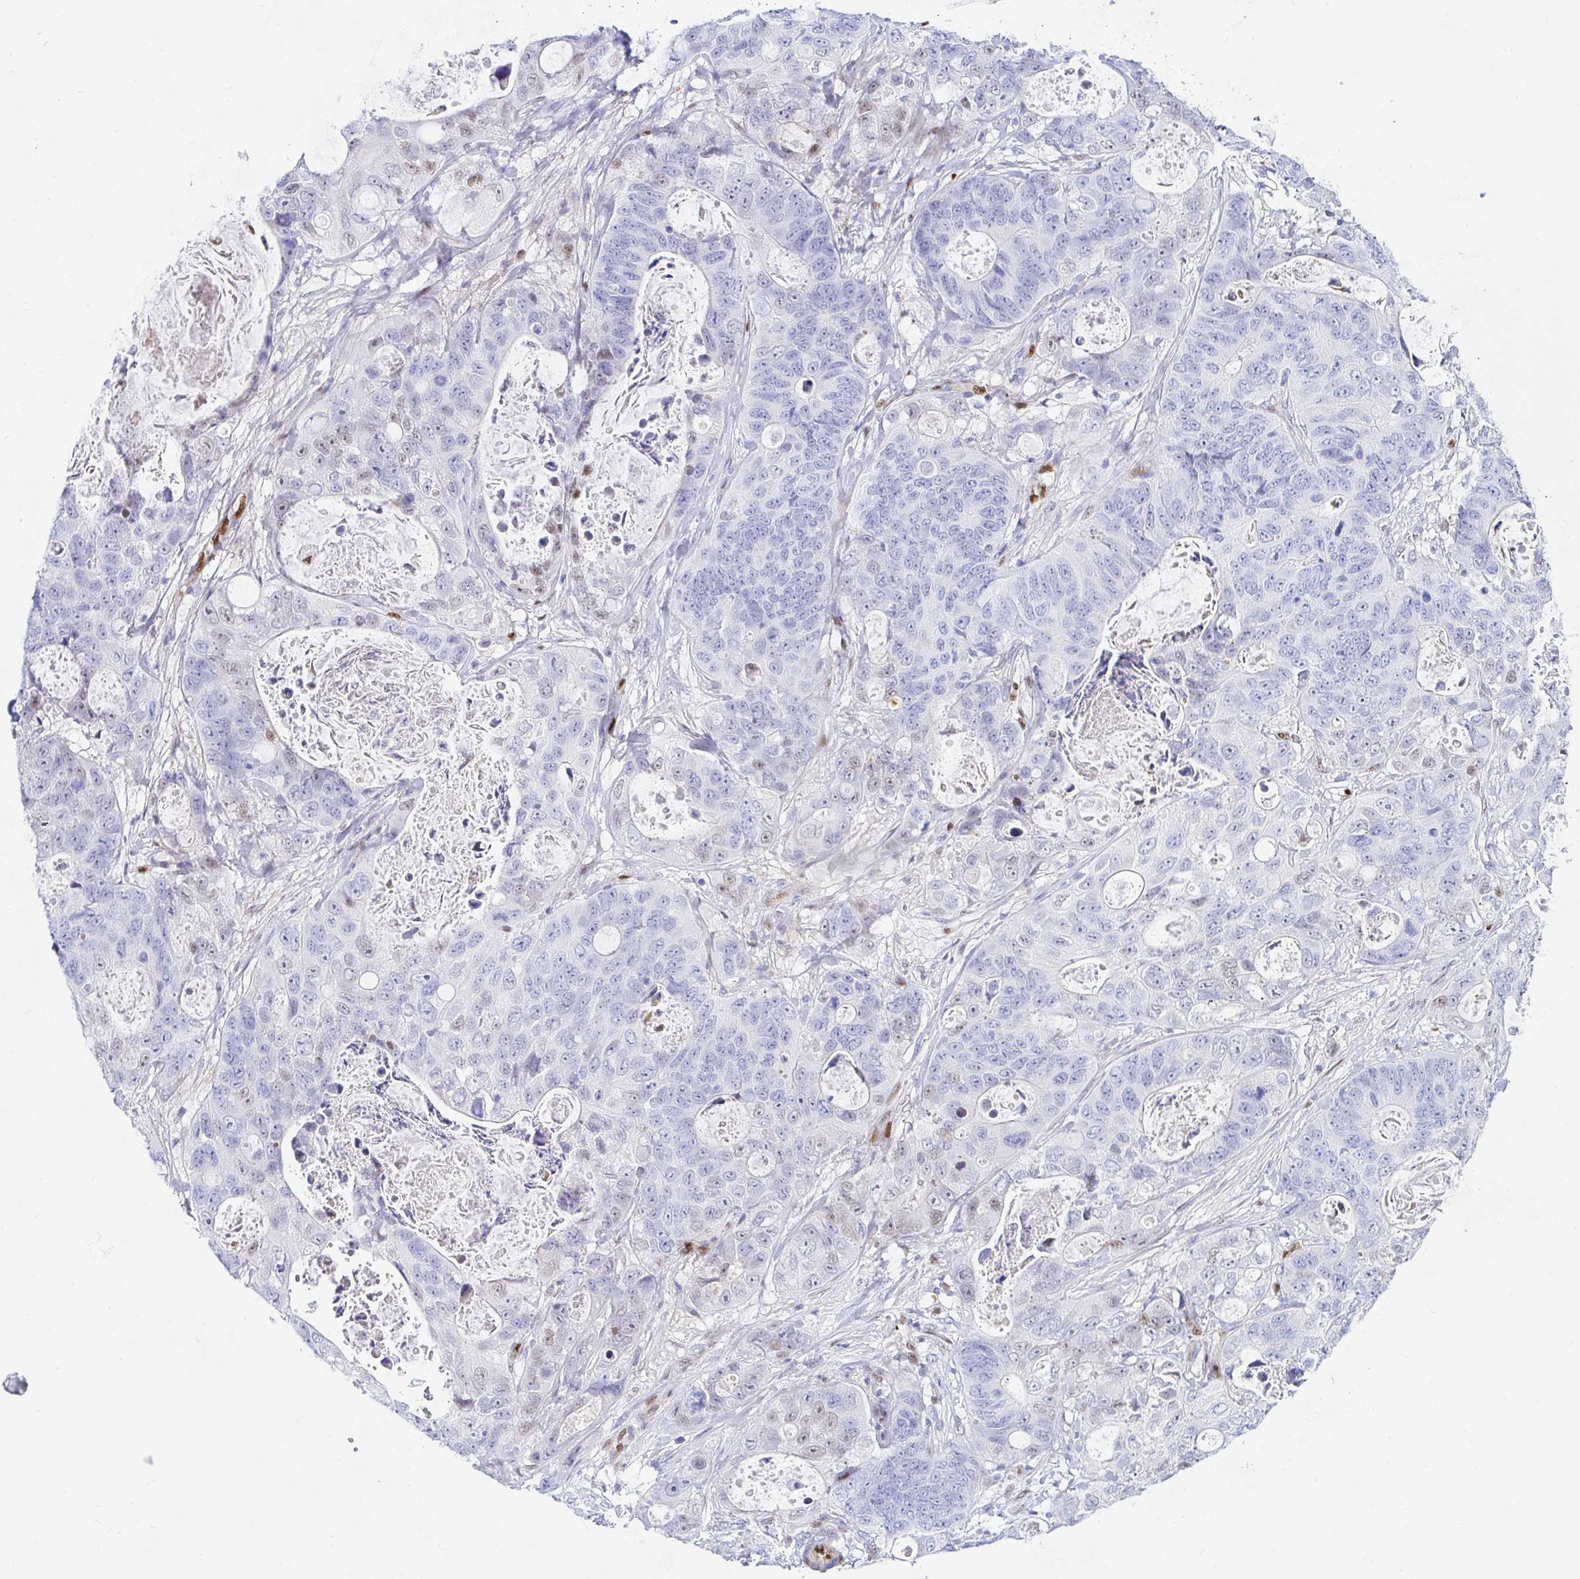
{"staining": {"intensity": "negative", "quantity": "none", "location": "none"}, "tissue": "stomach cancer", "cell_type": "Tumor cells", "image_type": "cancer", "snomed": [{"axis": "morphology", "description": "Normal tissue, NOS"}, {"axis": "morphology", "description": "Adenocarcinoma, NOS"}, {"axis": "topography", "description": "Stomach"}], "caption": "Tumor cells show no significant positivity in stomach adenocarcinoma.", "gene": "HINFP", "patient": {"sex": "female", "age": 89}}